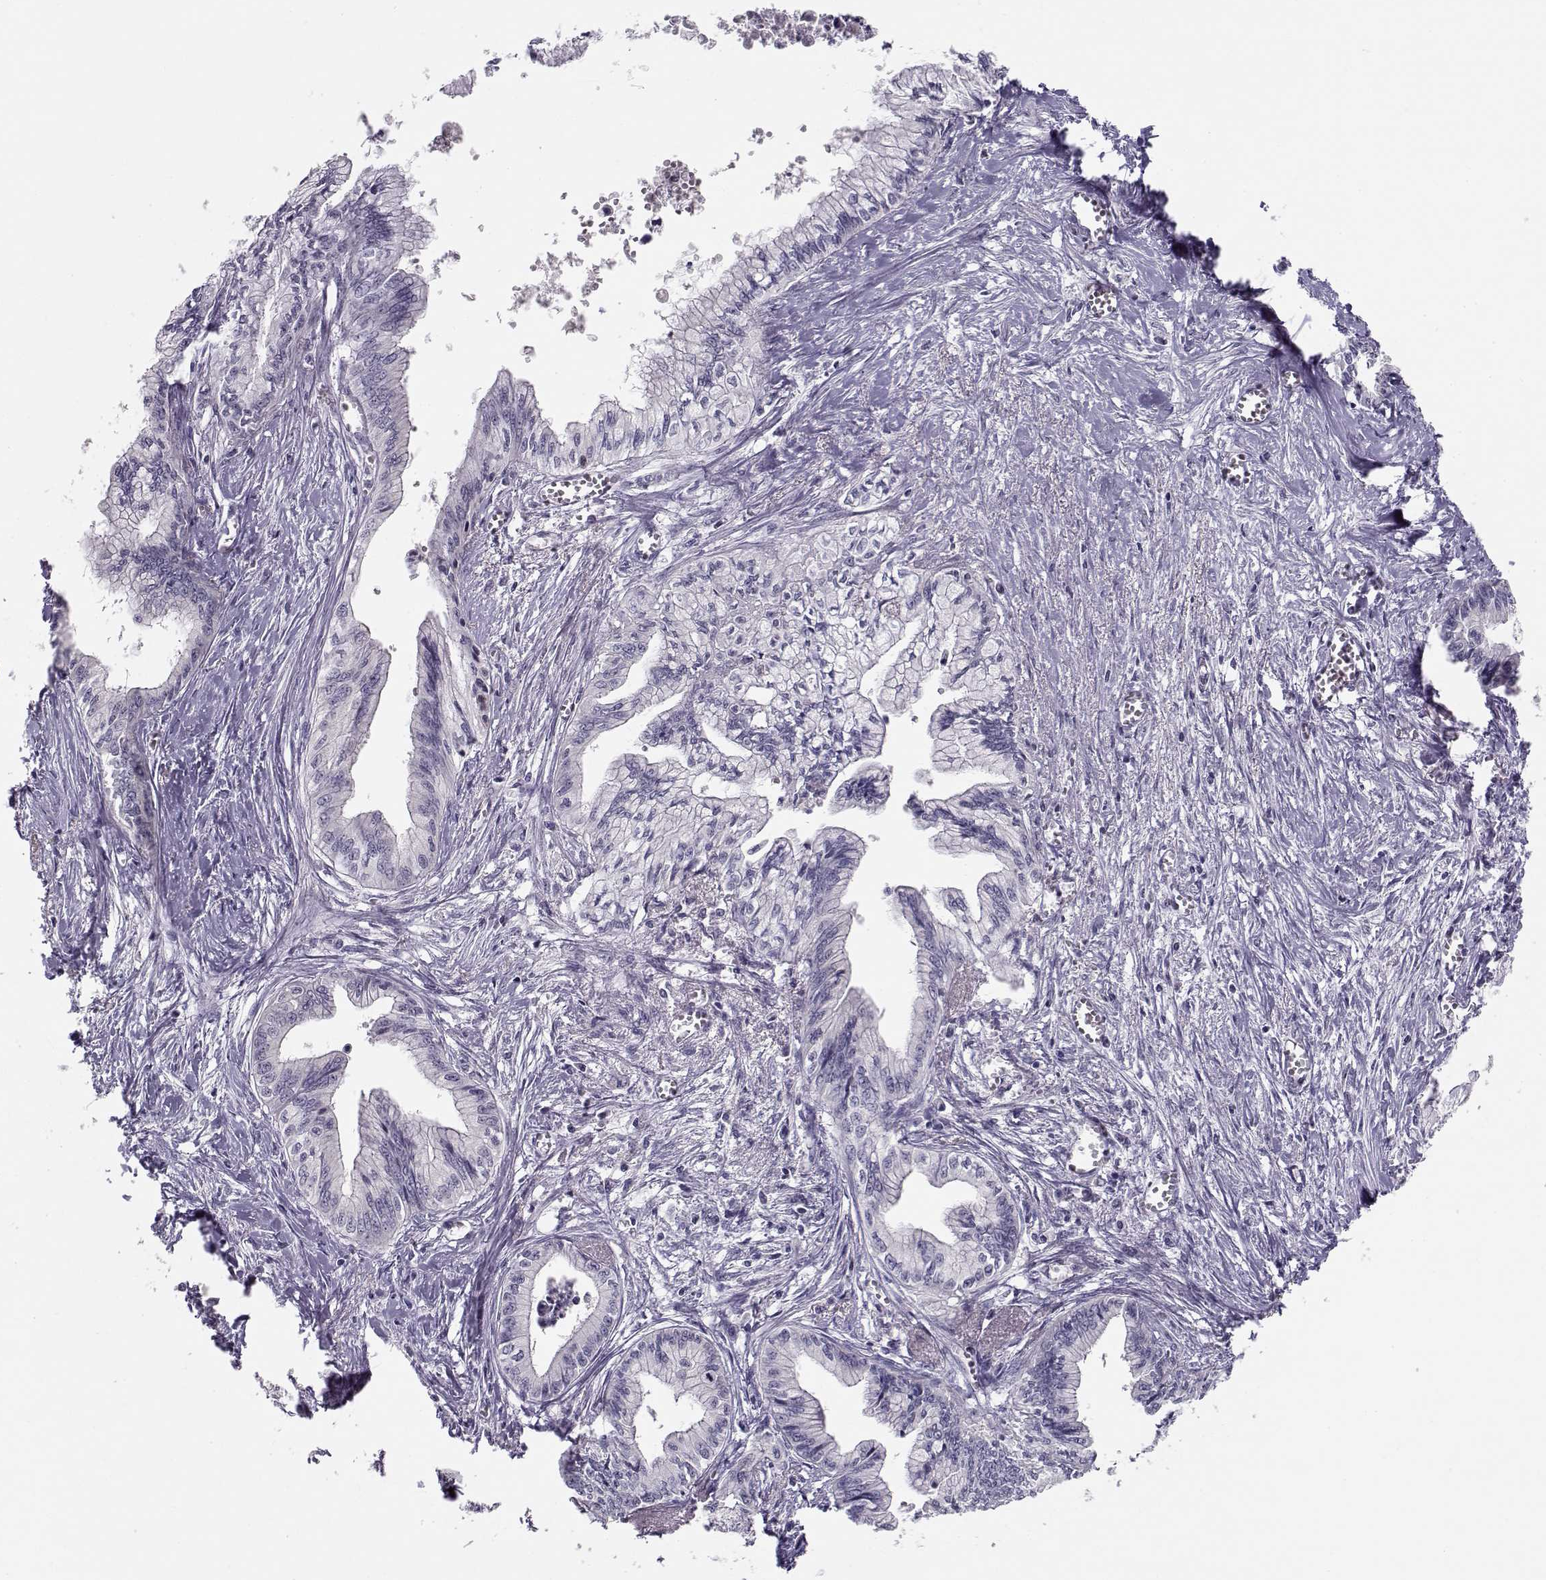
{"staining": {"intensity": "negative", "quantity": "none", "location": "none"}, "tissue": "pancreatic cancer", "cell_type": "Tumor cells", "image_type": "cancer", "snomed": [{"axis": "morphology", "description": "Adenocarcinoma, NOS"}, {"axis": "topography", "description": "Pancreas"}], "caption": "IHC image of neoplastic tissue: adenocarcinoma (pancreatic) stained with DAB reveals no significant protein staining in tumor cells.", "gene": "C16orf86", "patient": {"sex": "female", "age": 61}}